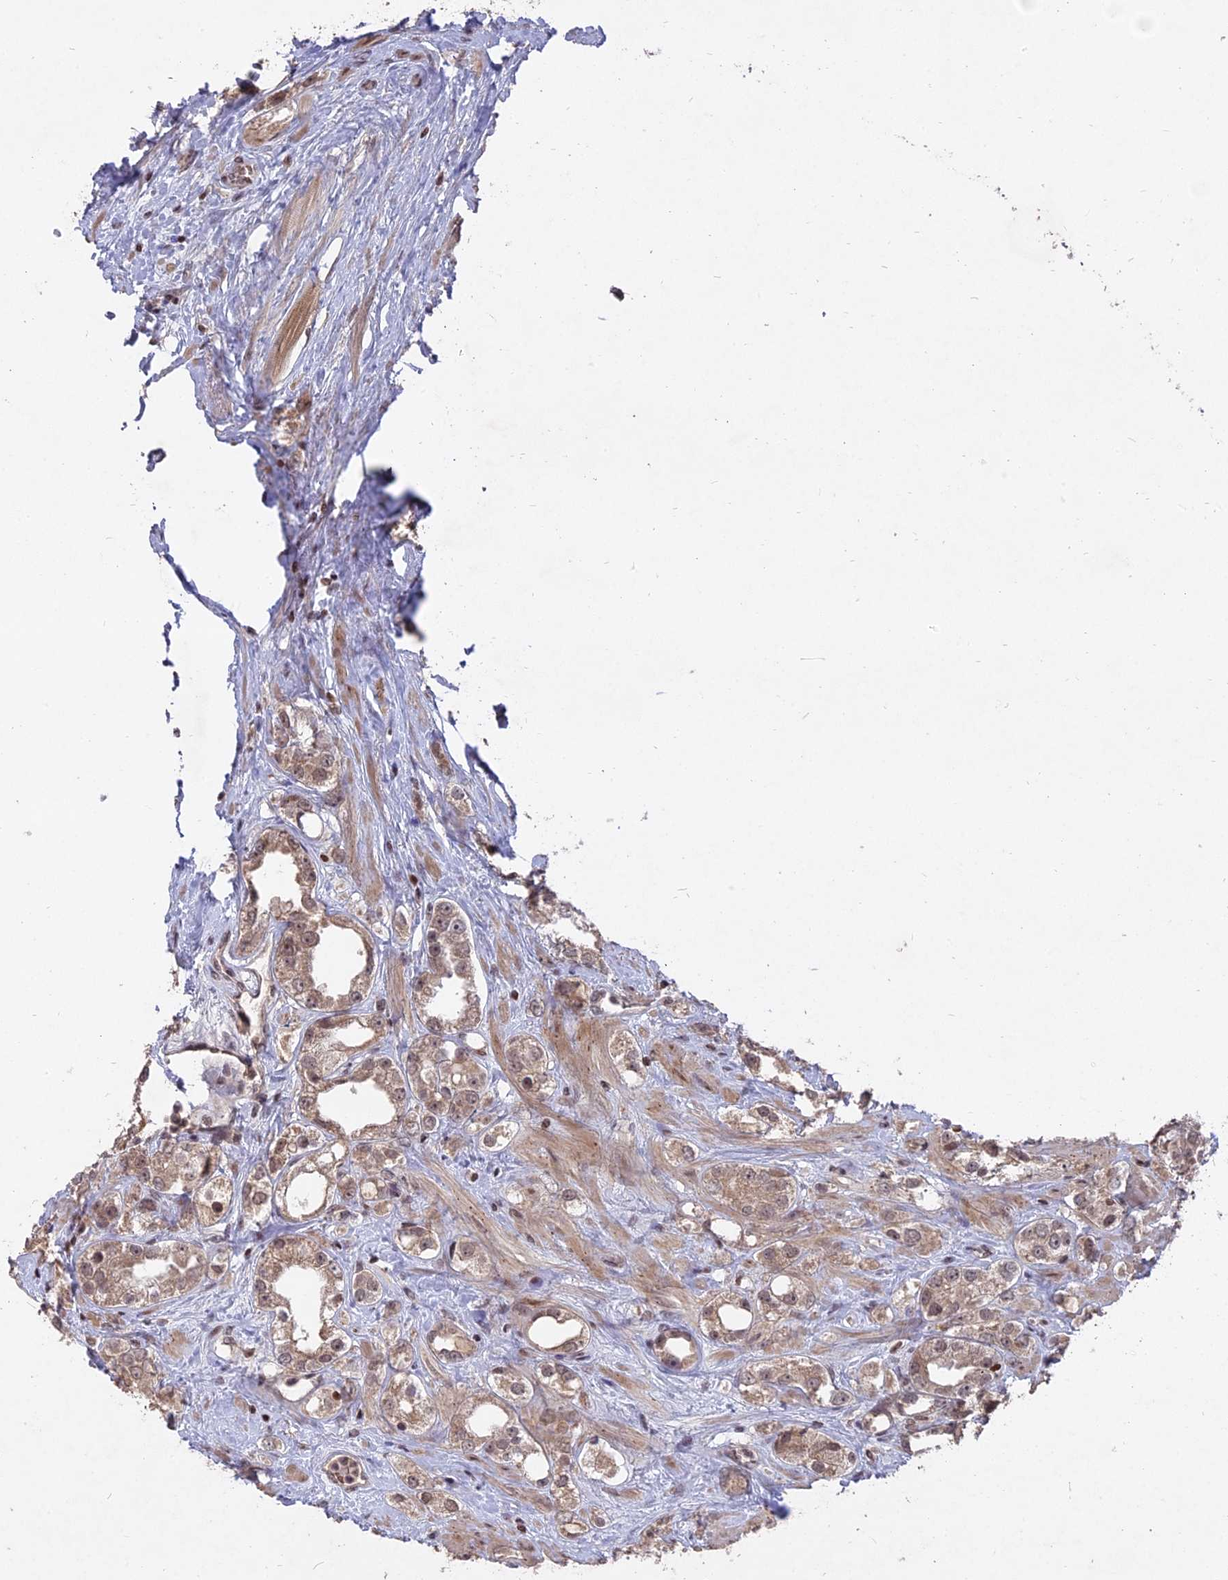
{"staining": {"intensity": "moderate", "quantity": ">75%", "location": "cytoplasmic/membranous,nuclear"}, "tissue": "prostate cancer", "cell_type": "Tumor cells", "image_type": "cancer", "snomed": [{"axis": "morphology", "description": "Adenocarcinoma, NOS"}, {"axis": "topography", "description": "Prostate"}], "caption": "Immunohistochemical staining of prostate adenocarcinoma demonstrates medium levels of moderate cytoplasmic/membranous and nuclear protein staining in about >75% of tumor cells.", "gene": "NR1H3", "patient": {"sex": "male", "age": 79}}